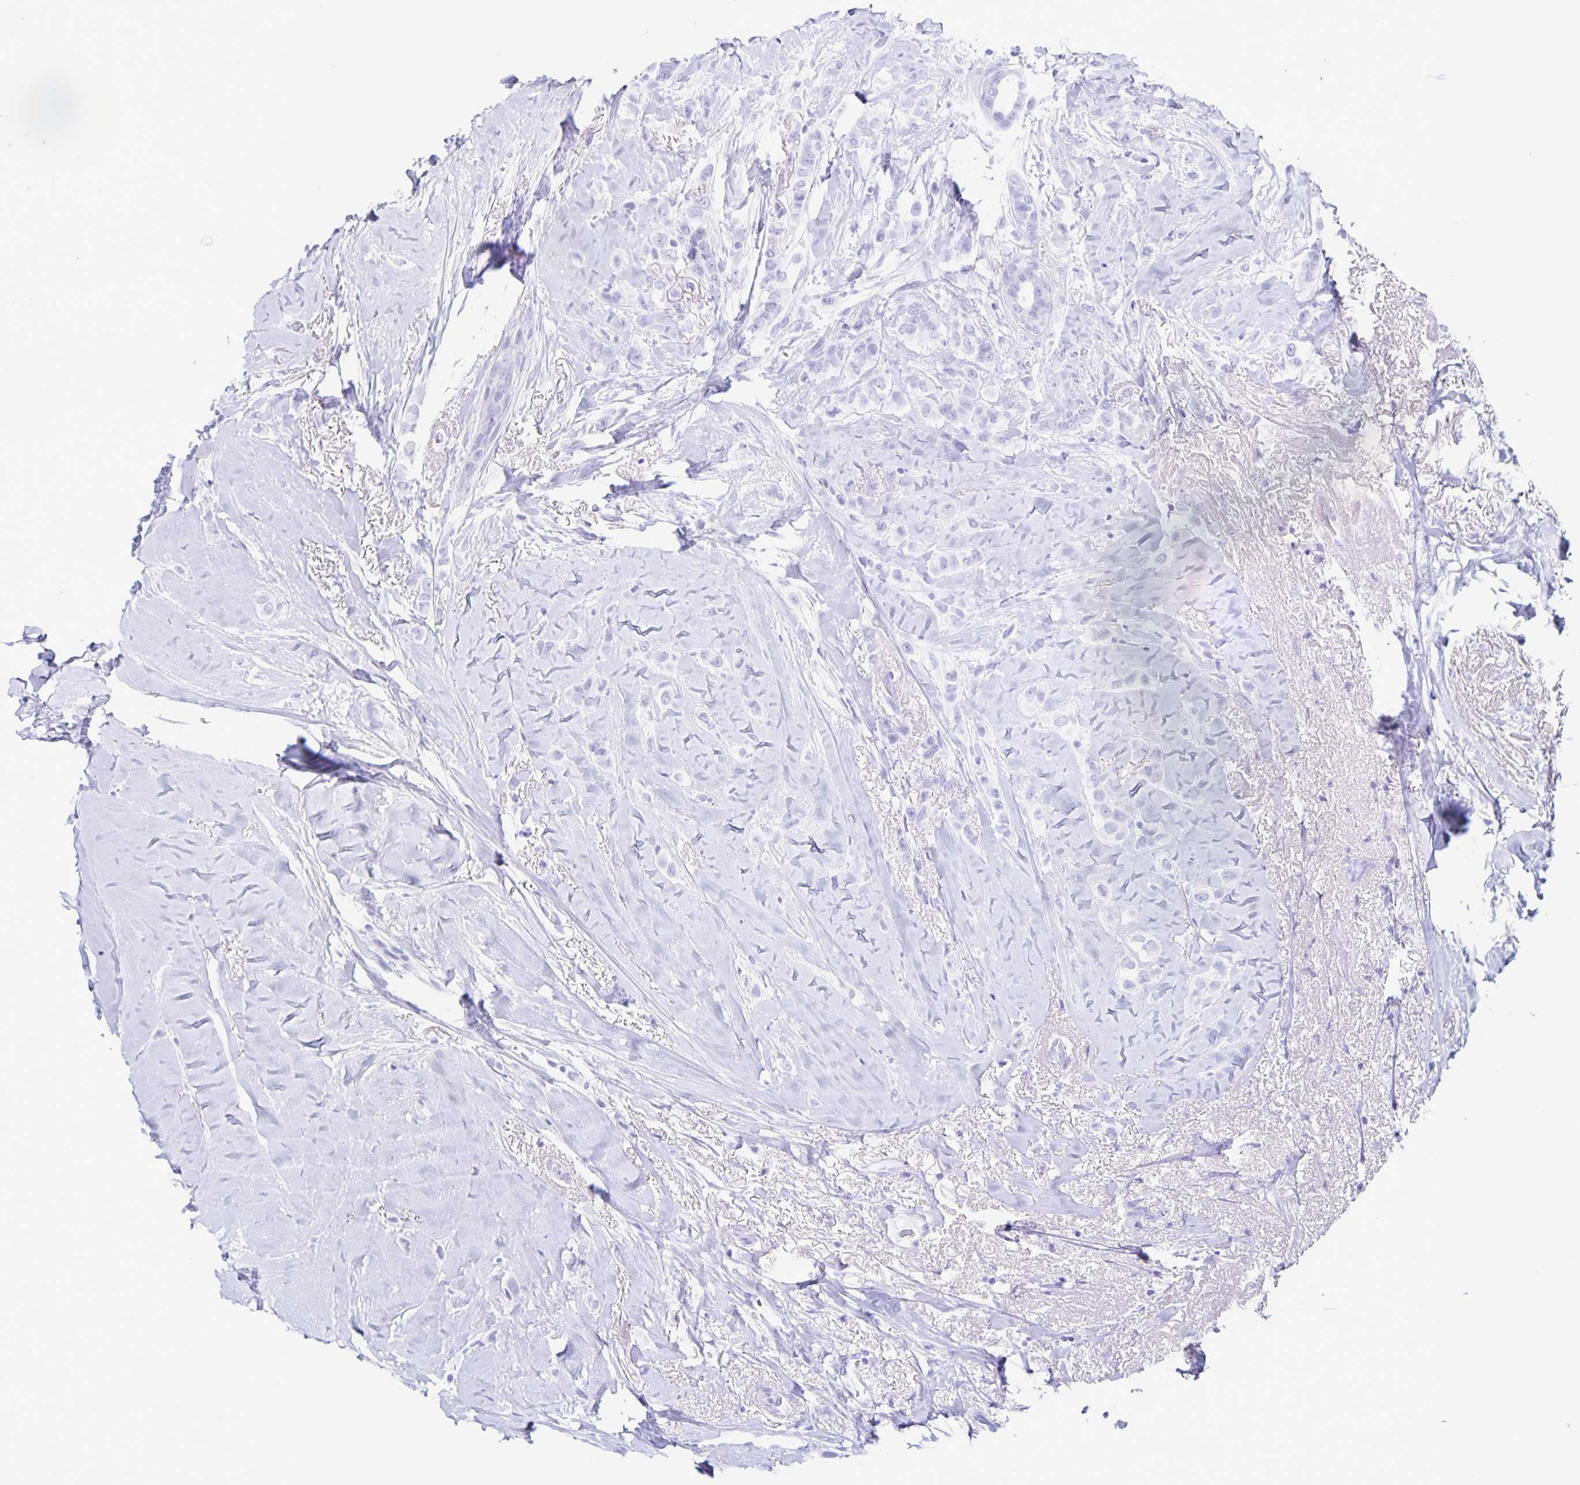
{"staining": {"intensity": "negative", "quantity": "none", "location": "none"}, "tissue": "breast cancer", "cell_type": "Tumor cells", "image_type": "cancer", "snomed": [{"axis": "morphology", "description": "Lobular carcinoma"}, {"axis": "topography", "description": "Breast"}], "caption": "Immunohistochemical staining of human breast lobular carcinoma displays no significant positivity in tumor cells.", "gene": "C12orf56", "patient": {"sex": "female", "age": 66}}